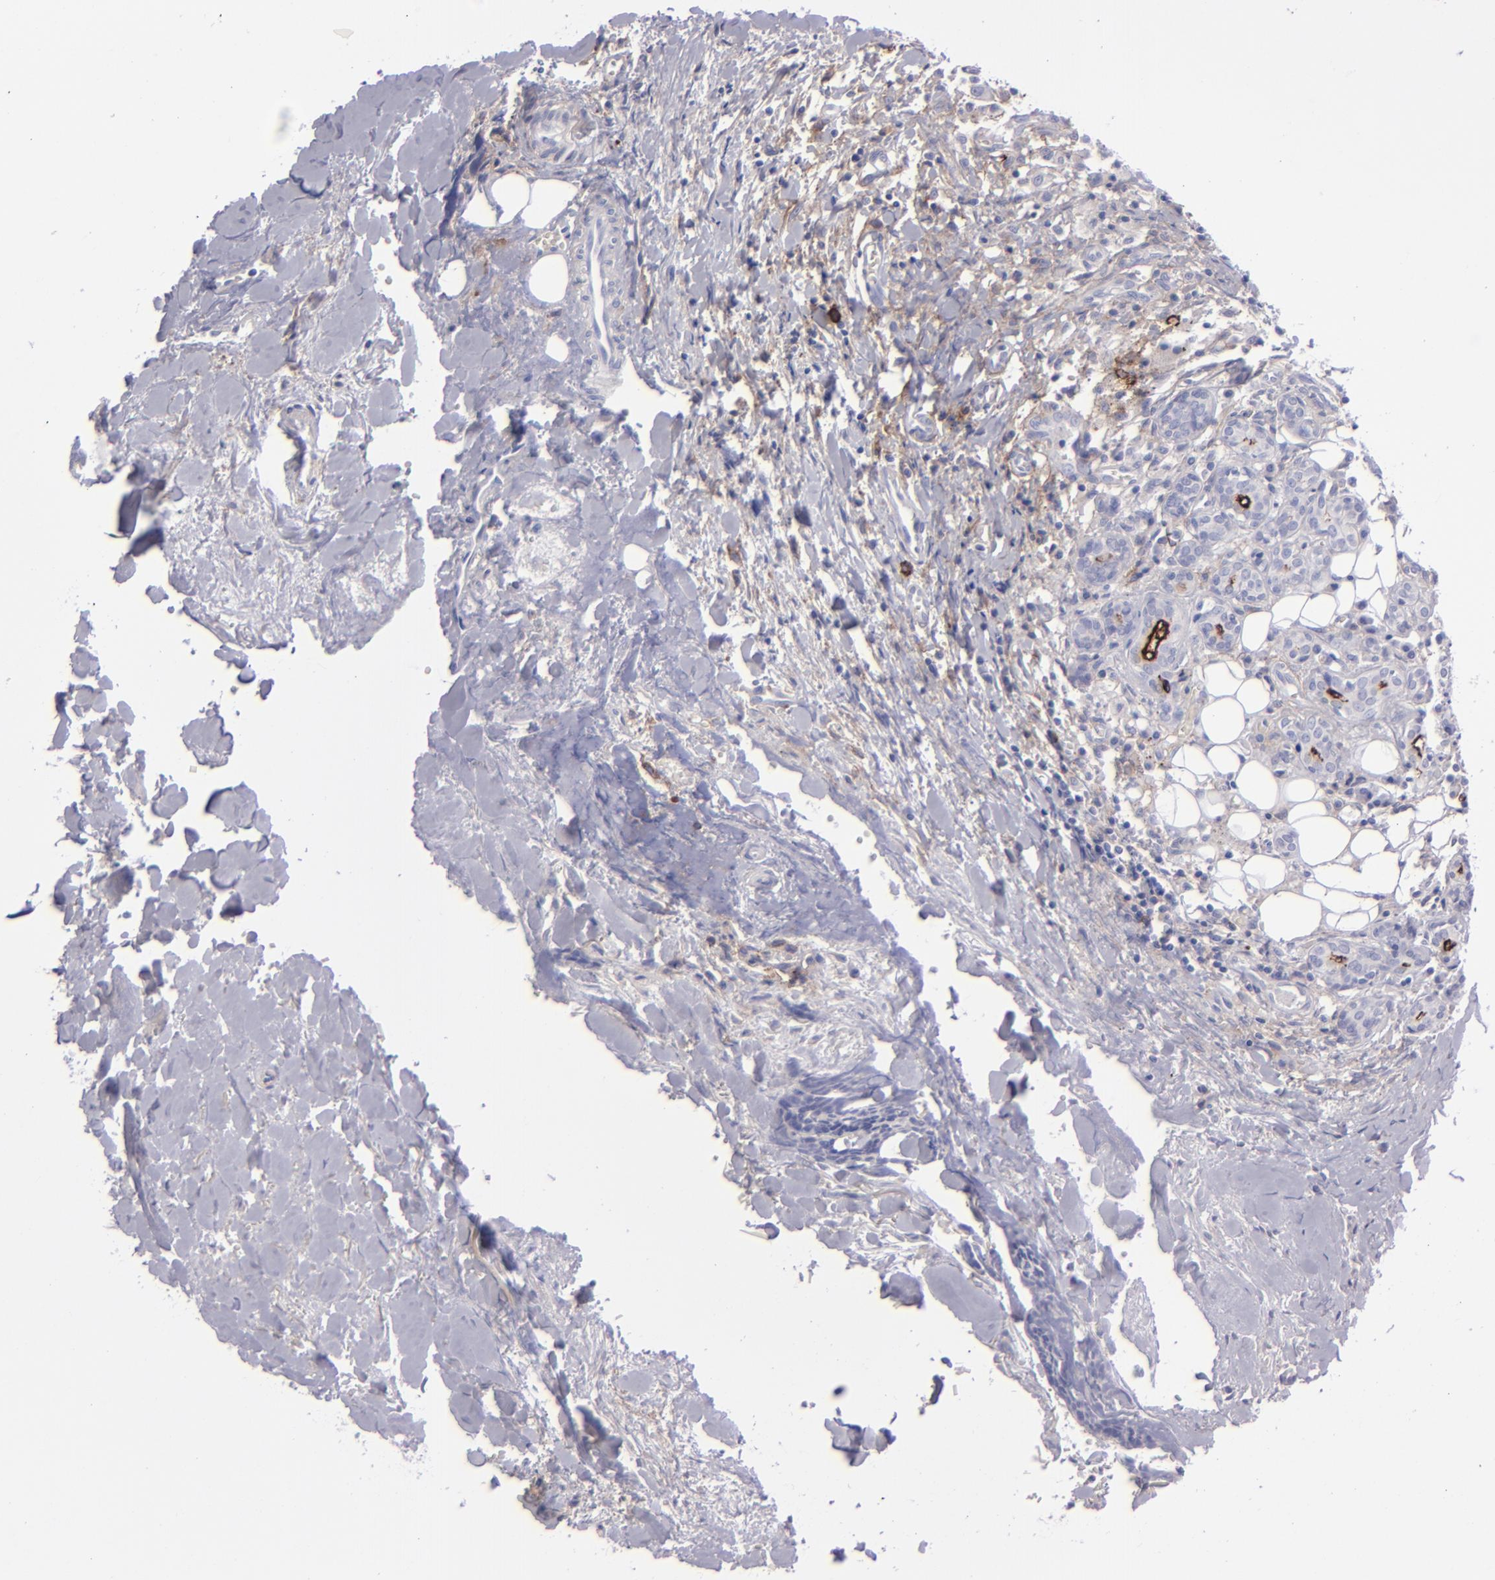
{"staining": {"intensity": "negative", "quantity": "none", "location": "none"}, "tissue": "head and neck cancer", "cell_type": "Tumor cells", "image_type": "cancer", "snomed": [{"axis": "morphology", "description": "Squamous cell carcinoma, NOS"}, {"axis": "topography", "description": "Salivary gland"}, {"axis": "topography", "description": "Head-Neck"}], "caption": "Immunohistochemistry image of neoplastic tissue: head and neck cancer (squamous cell carcinoma) stained with DAB (3,3'-diaminobenzidine) exhibits no significant protein expression in tumor cells.", "gene": "ANPEP", "patient": {"sex": "male", "age": 70}}